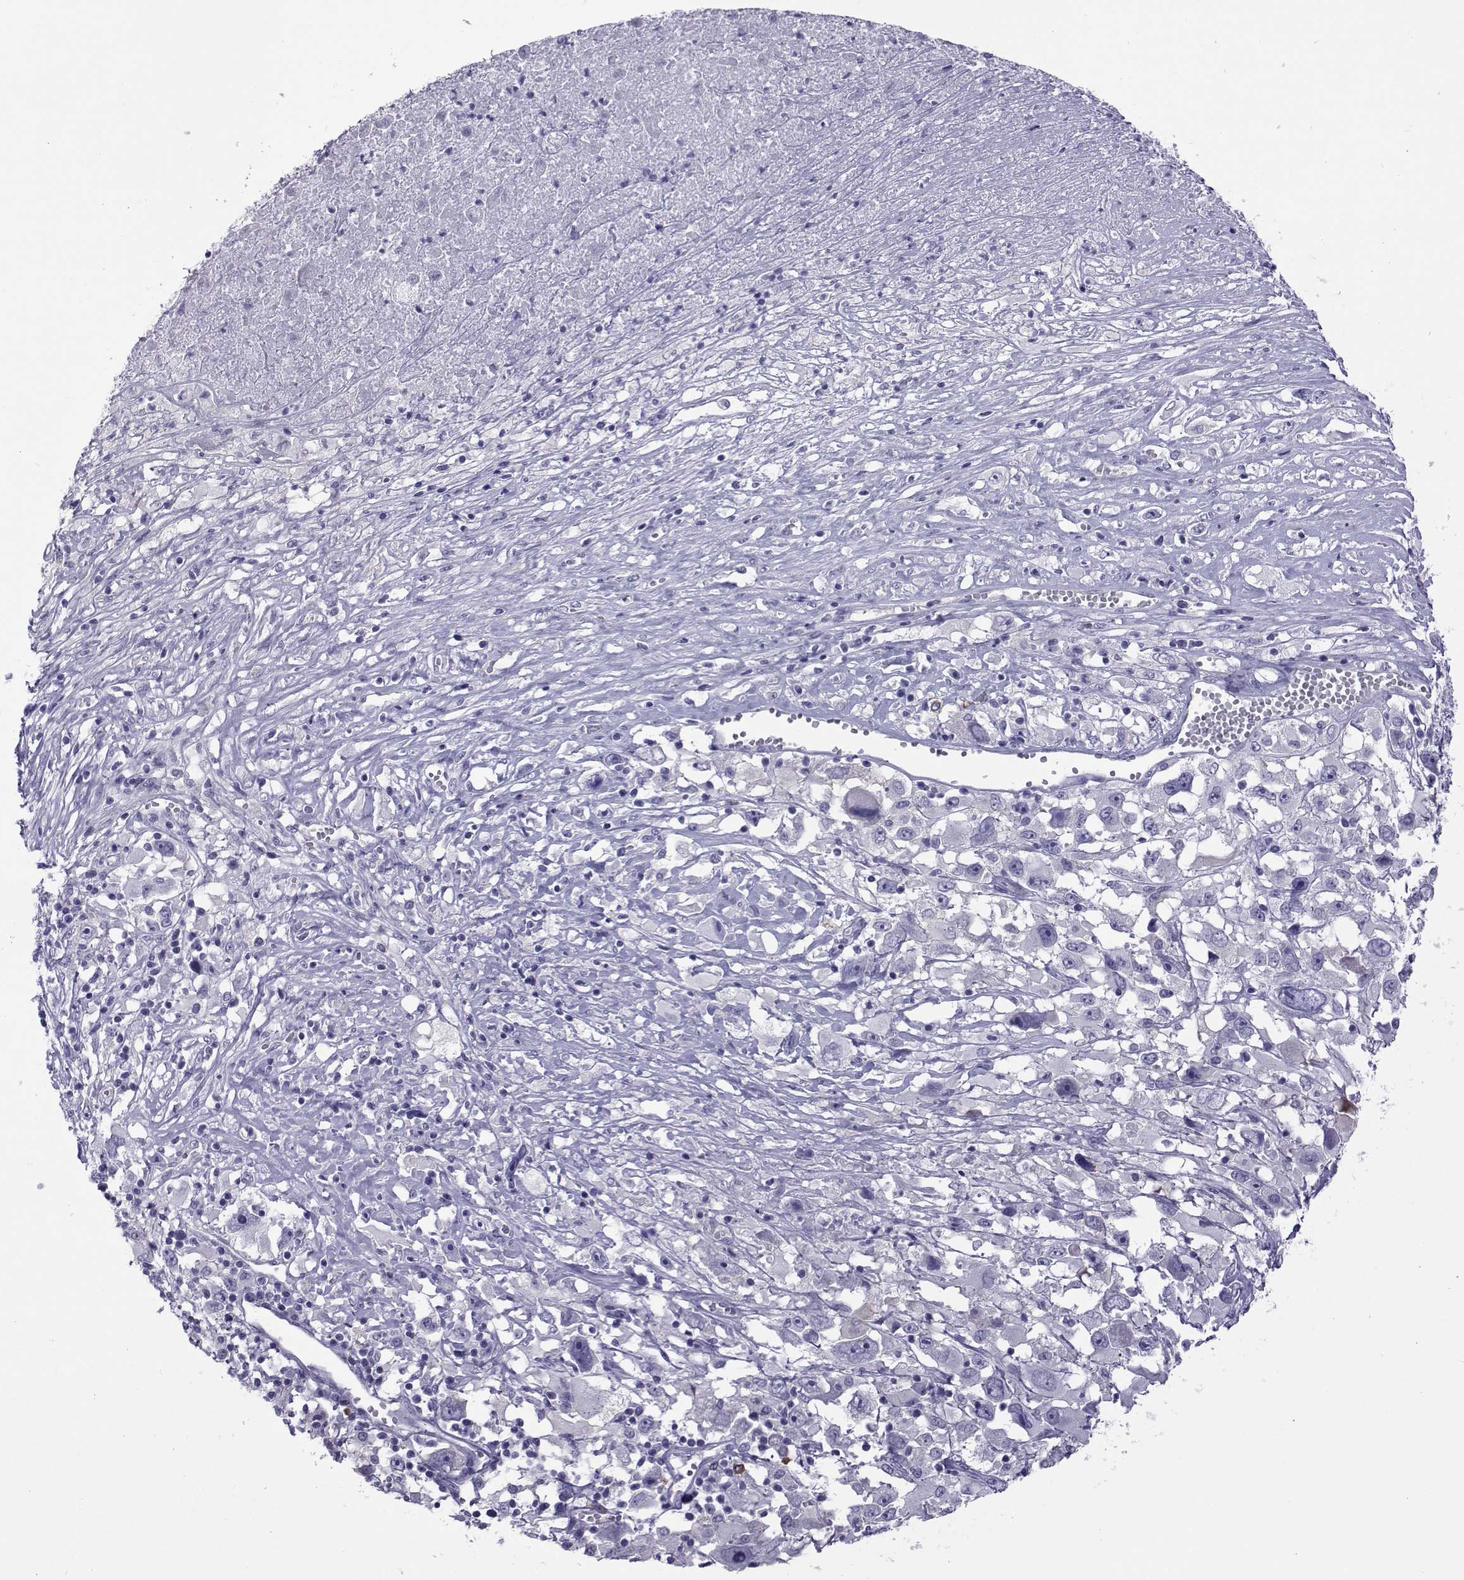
{"staining": {"intensity": "negative", "quantity": "none", "location": "none"}, "tissue": "melanoma", "cell_type": "Tumor cells", "image_type": "cancer", "snomed": [{"axis": "morphology", "description": "Malignant melanoma, Metastatic site"}, {"axis": "topography", "description": "Soft tissue"}], "caption": "This is an immunohistochemistry image of malignant melanoma (metastatic site). There is no staining in tumor cells.", "gene": "COL22A1", "patient": {"sex": "male", "age": 50}}